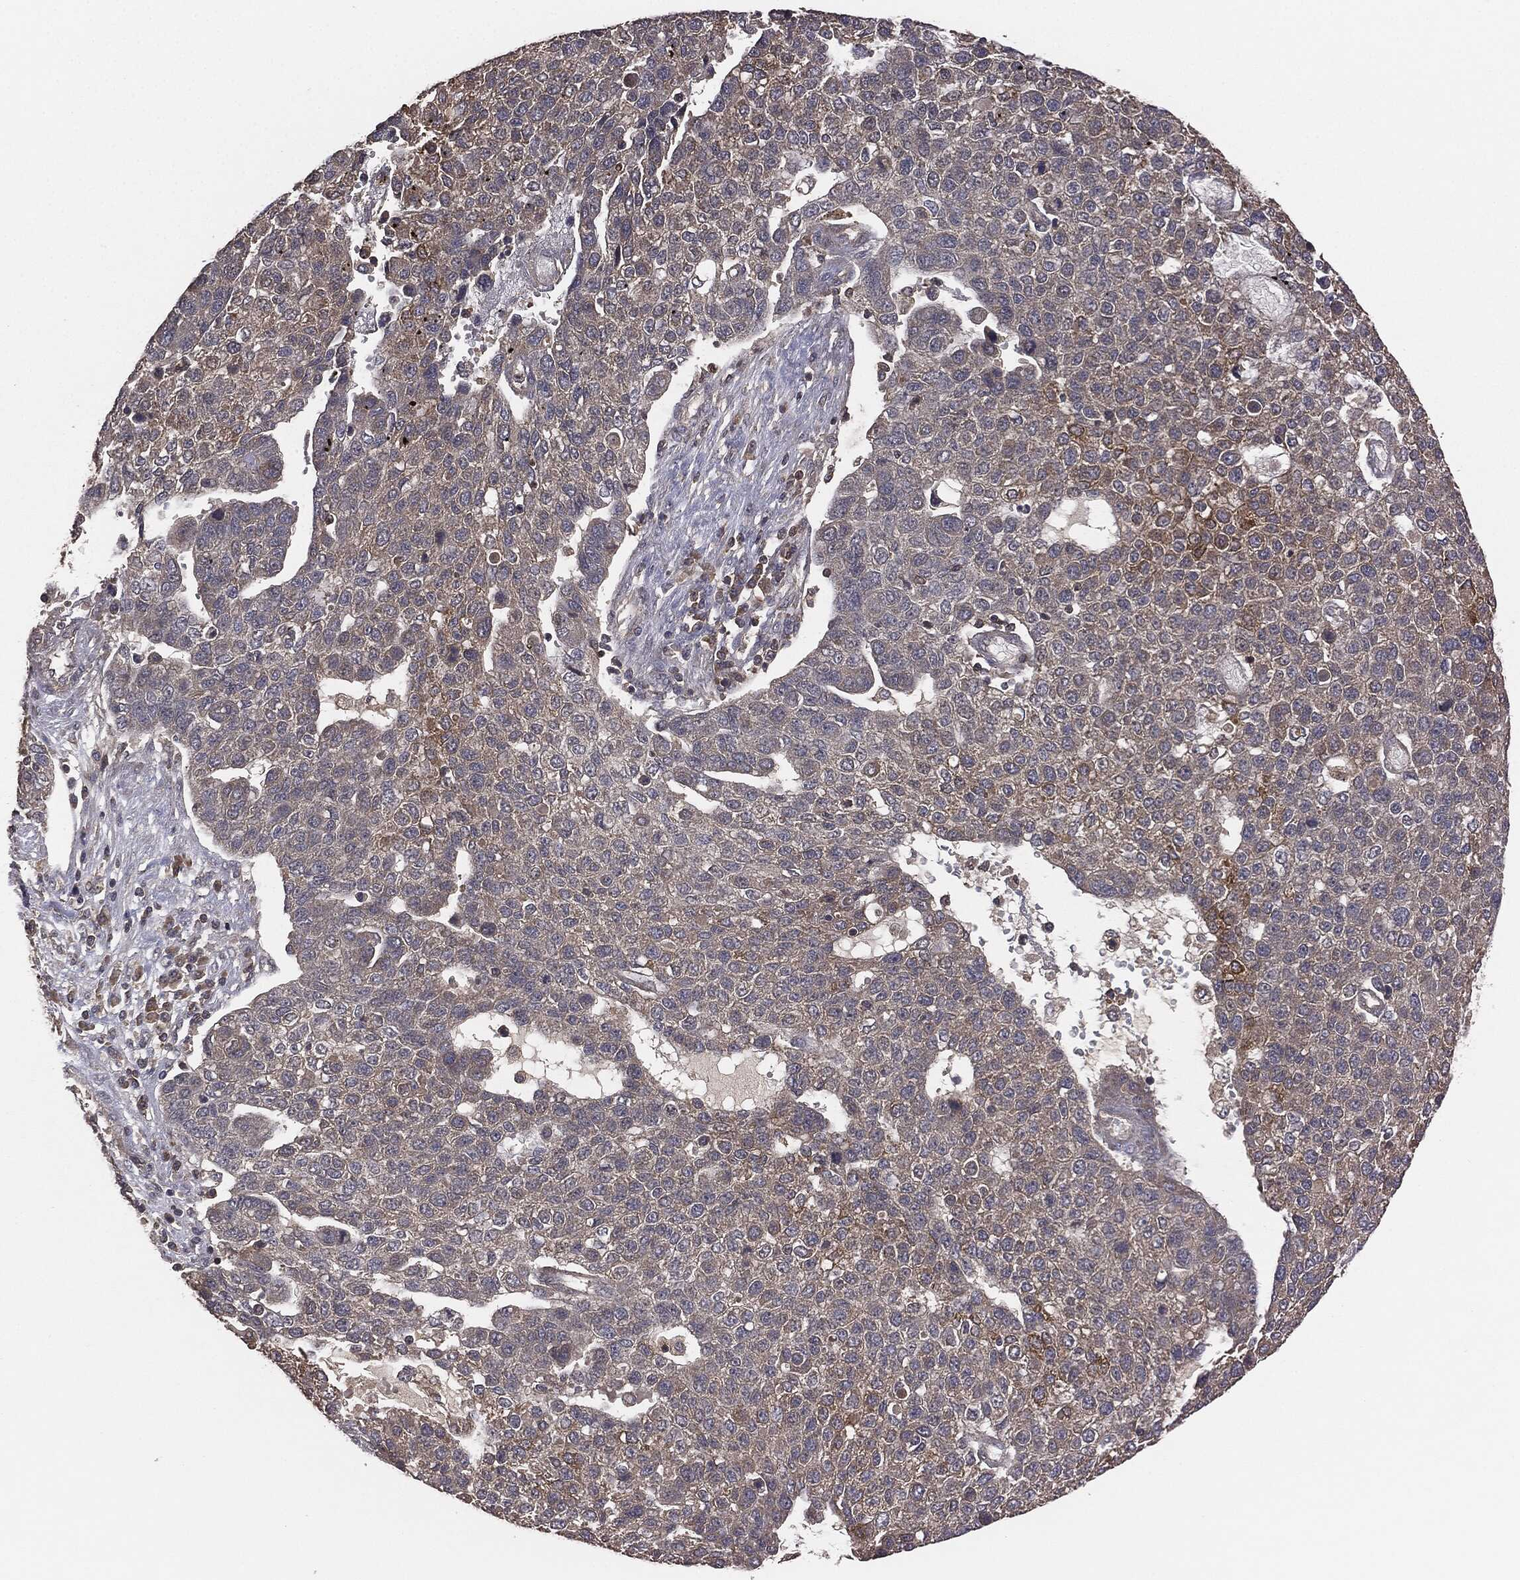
{"staining": {"intensity": "negative", "quantity": "none", "location": "none"}, "tissue": "pancreatic cancer", "cell_type": "Tumor cells", "image_type": "cancer", "snomed": [{"axis": "morphology", "description": "Adenocarcinoma, NOS"}, {"axis": "topography", "description": "Pancreas"}], "caption": "High power microscopy micrograph of an immunohistochemistry (IHC) histopathology image of pancreatic cancer, revealing no significant positivity in tumor cells. (DAB (3,3'-diaminobenzidine) immunohistochemistry (IHC) with hematoxylin counter stain).", "gene": "ERBIN", "patient": {"sex": "female", "age": 61}}